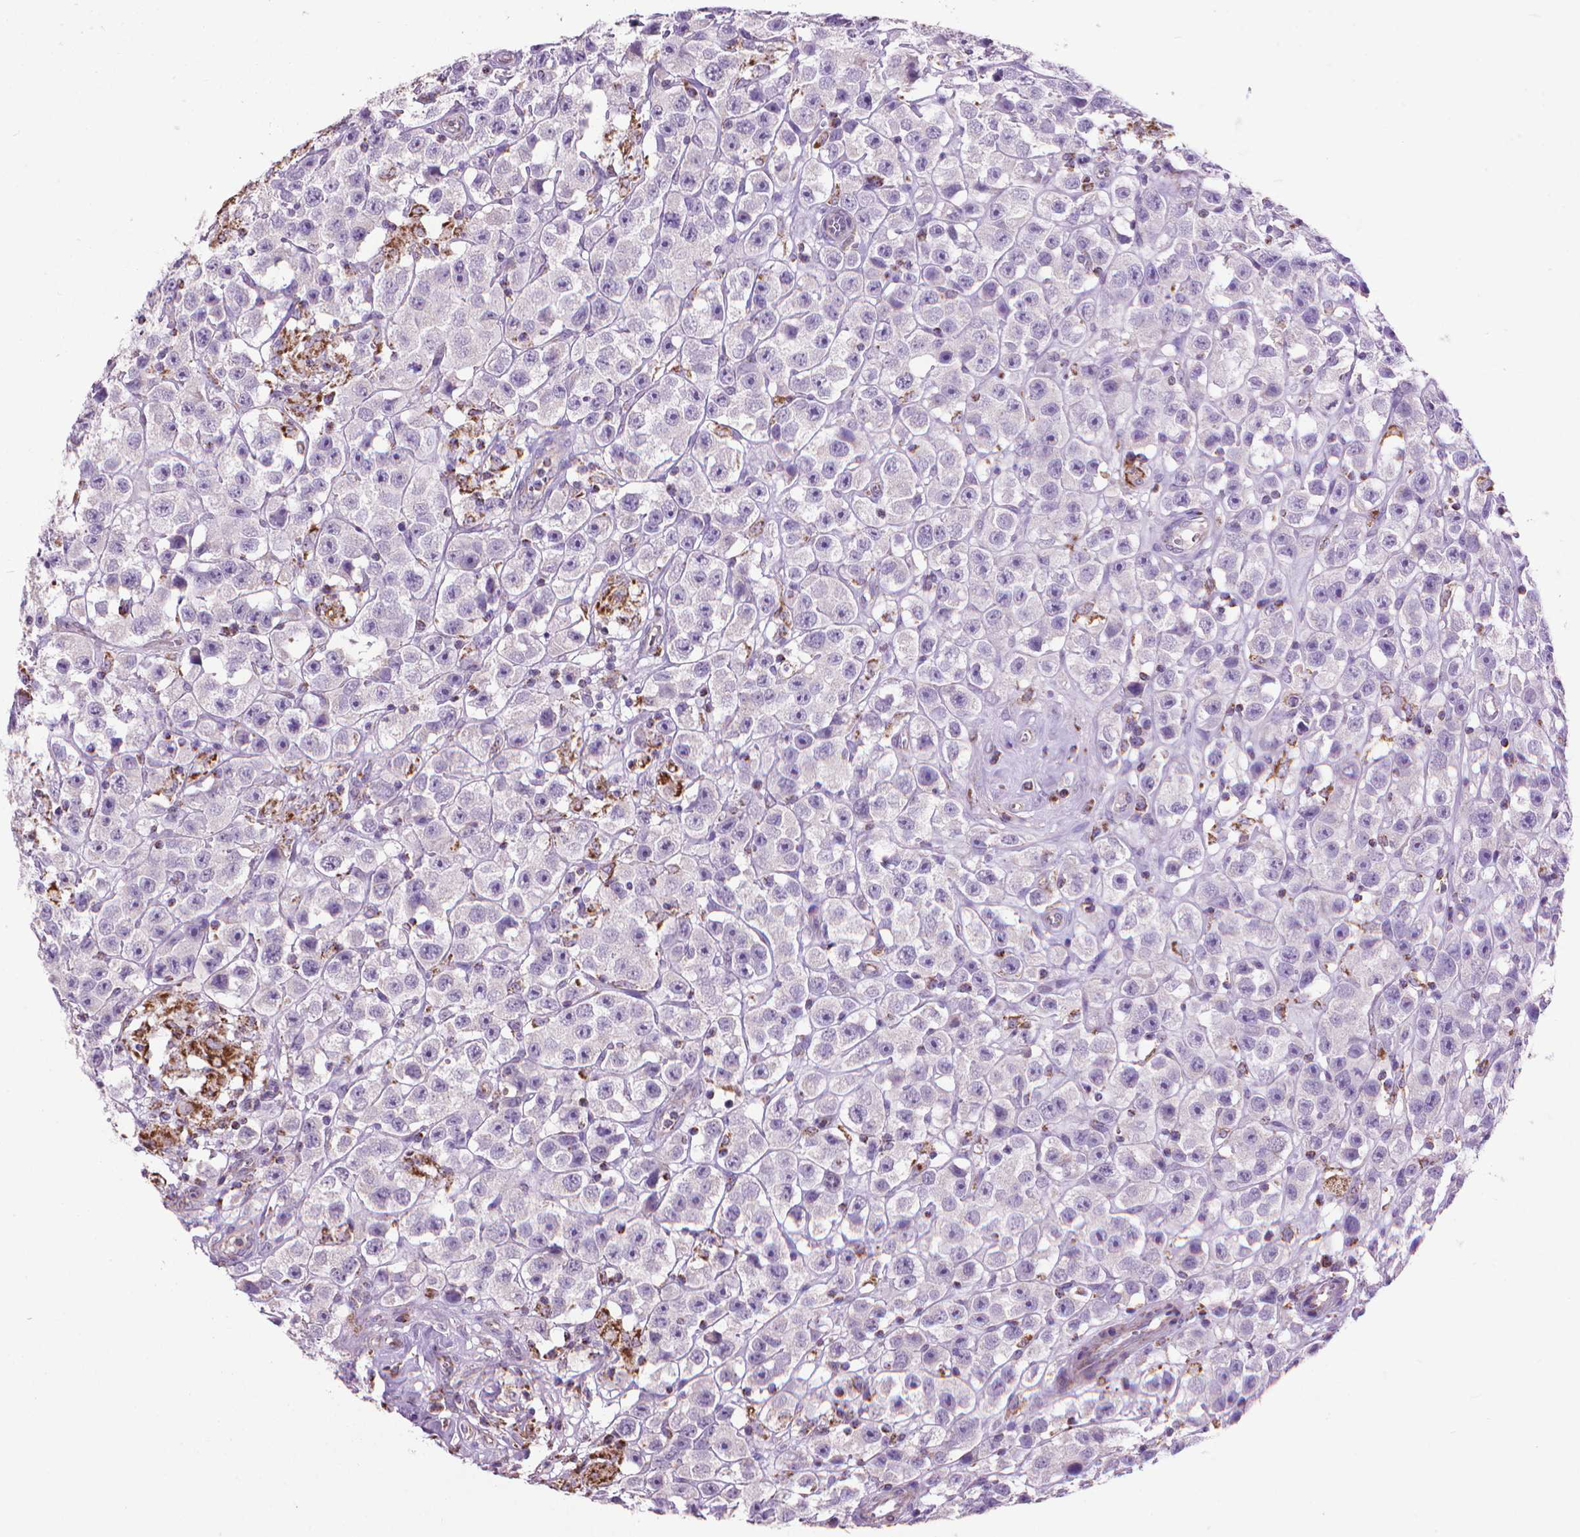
{"staining": {"intensity": "negative", "quantity": "none", "location": "none"}, "tissue": "testis cancer", "cell_type": "Tumor cells", "image_type": "cancer", "snomed": [{"axis": "morphology", "description": "Seminoma, NOS"}, {"axis": "topography", "description": "Testis"}], "caption": "IHC image of human testis seminoma stained for a protein (brown), which shows no expression in tumor cells.", "gene": "VDAC1", "patient": {"sex": "male", "age": 45}}